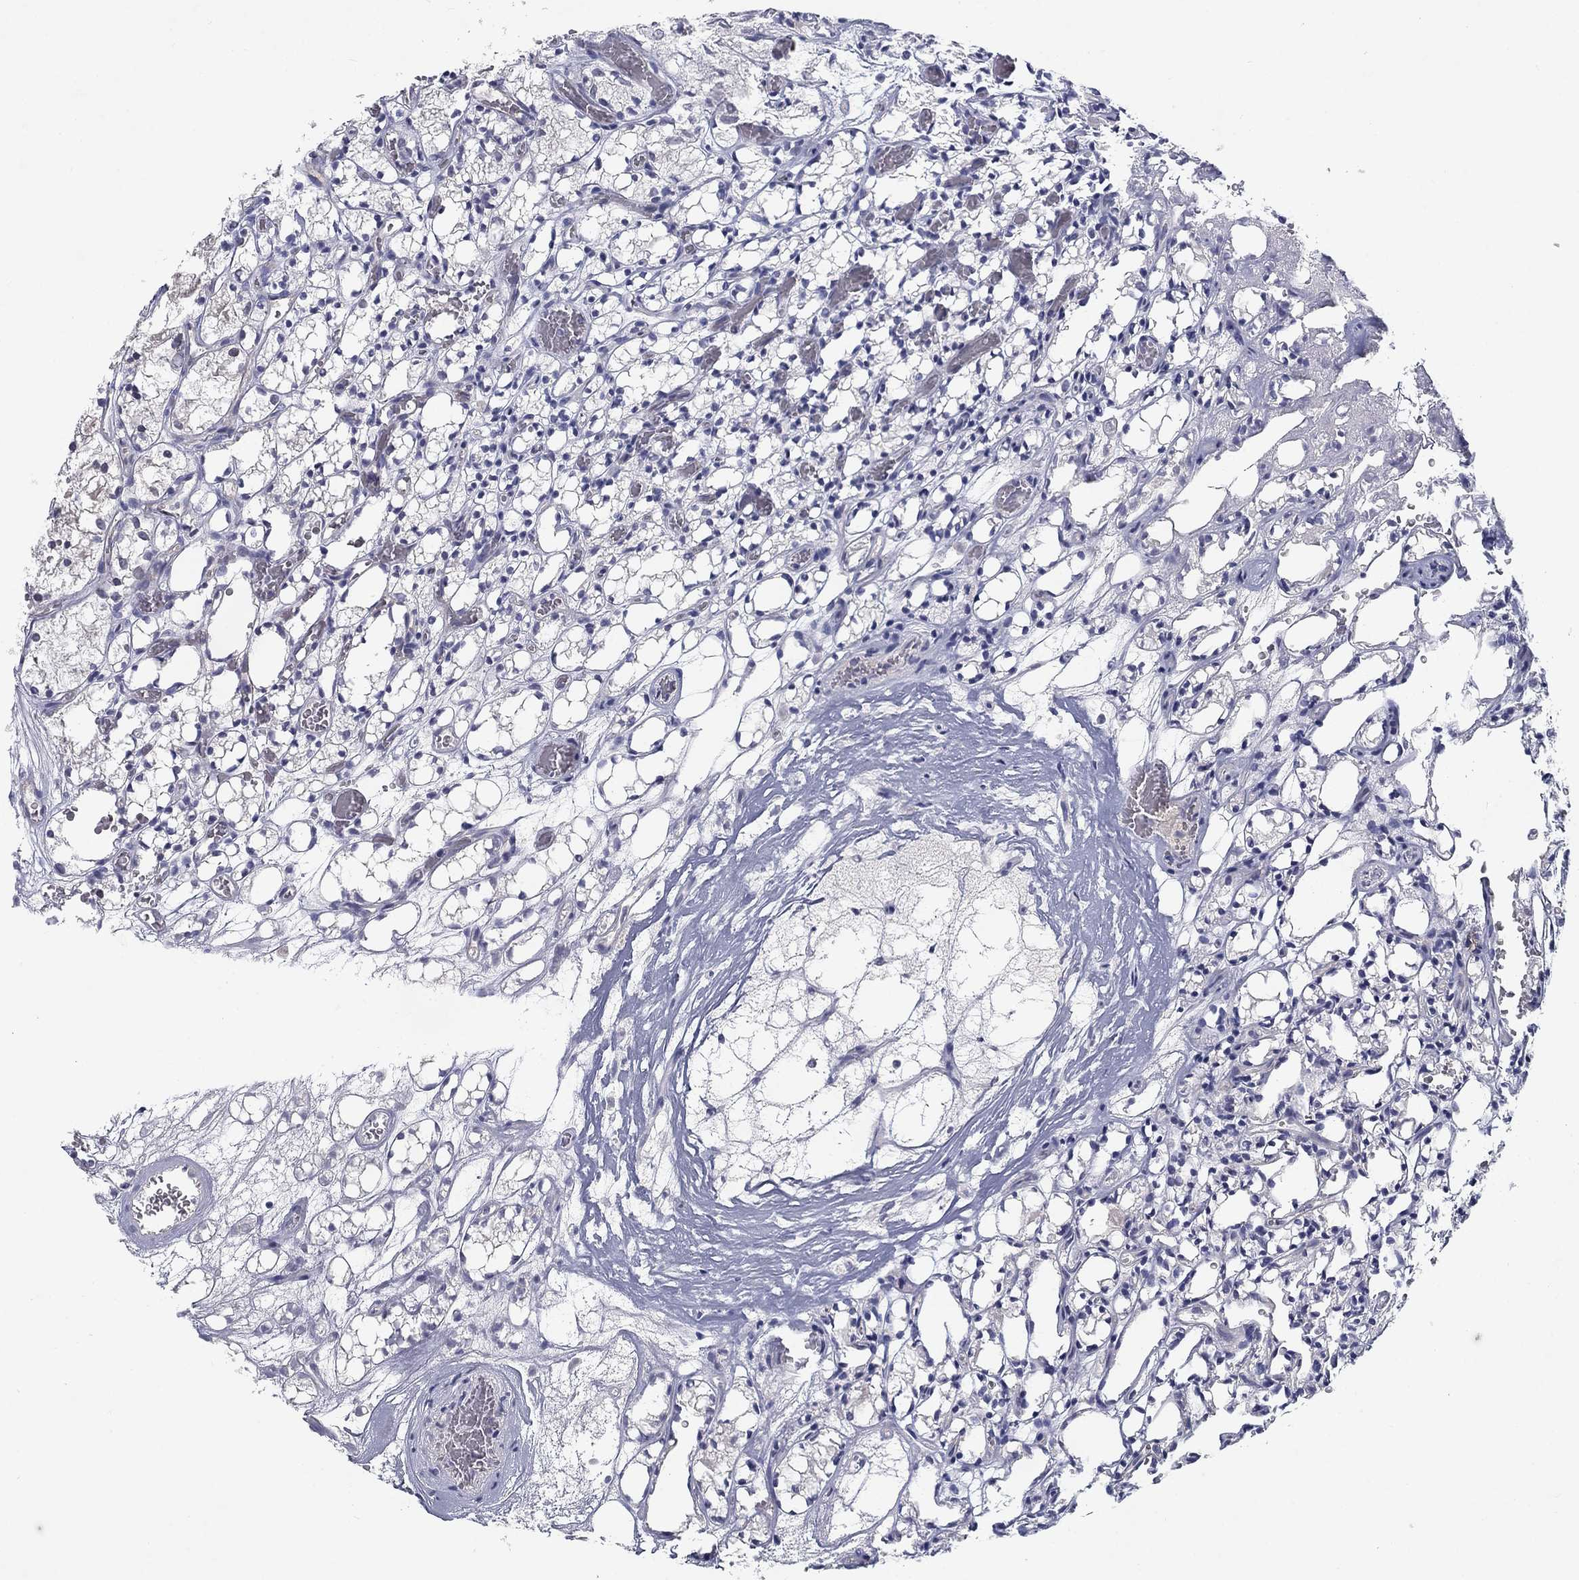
{"staining": {"intensity": "negative", "quantity": "none", "location": "none"}, "tissue": "renal cancer", "cell_type": "Tumor cells", "image_type": "cancer", "snomed": [{"axis": "morphology", "description": "Adenocarcinoma, NOS"}, {"axis": "topography", "description": "Kidney"}], "caption": "Micrograph shows no protein expression in tumor cells of renal adenocarcinoma tissue.", "gene": "CACNA1A", "patient": {"sex": "female", "age": 69}}